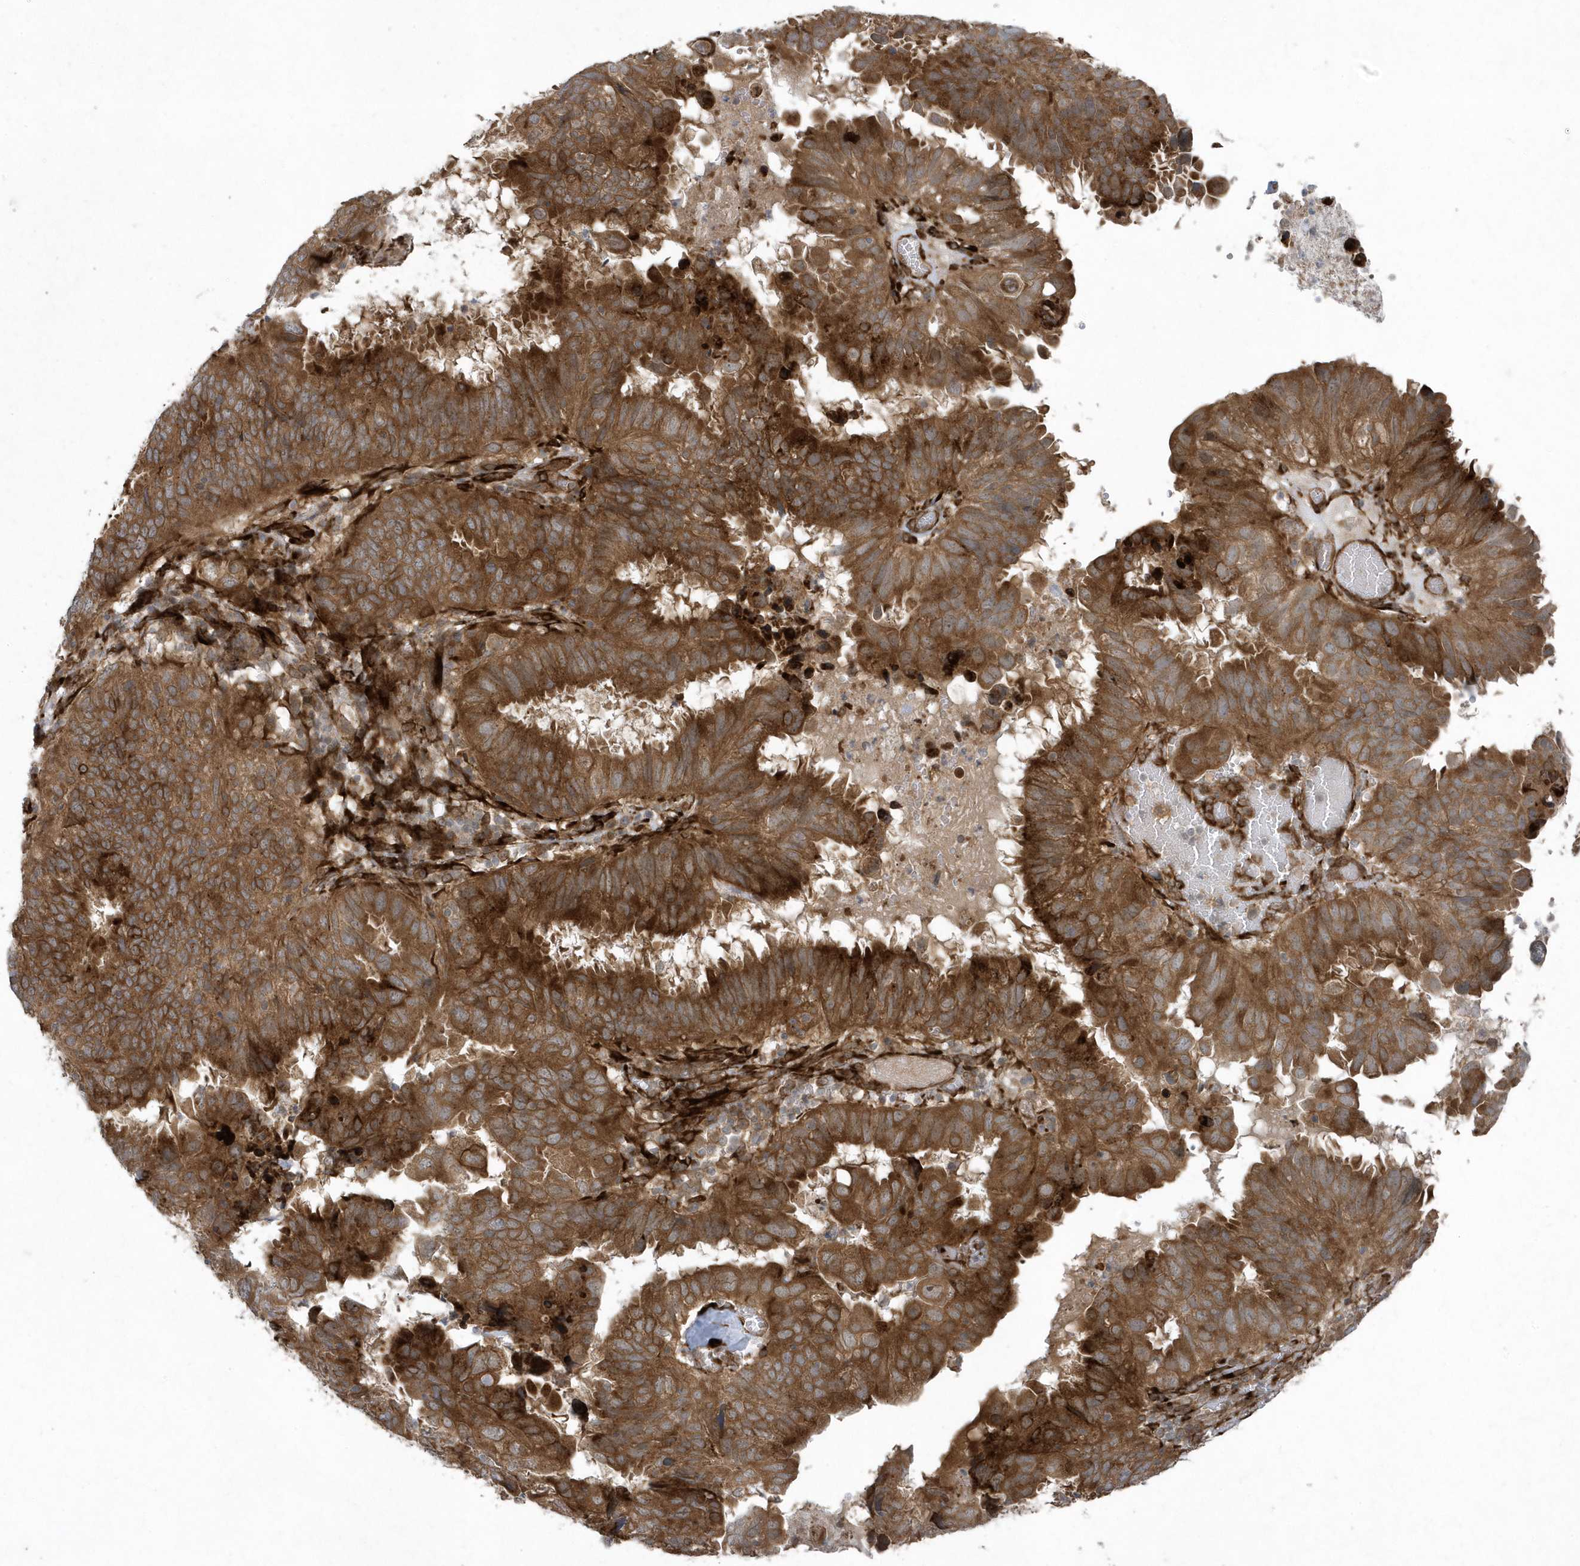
{"staining": {"intensity": "moderate", "quantity": ">75%", "location": "cytoplasmic/membranous"}, "tissue": "endometrial cancer", "cell_type": "Tumor cells", "image_type": "cancer", "snomed": [{"axis": "morphology", "description": "Adenocarcinoma, NOS"}, {"axis": "topography", "description": "Uterus"}], "caption": "DAB (3,3'-diaminobenzidine) immunohistochemical staining of human endometrial cancer (adenocarcinoma) shows moderate cytoplasmic/membranous protein positivity in about >75% of tumor cells.", "gene": "FAM98A", "patient": {"sex": "female", "age": 77}}